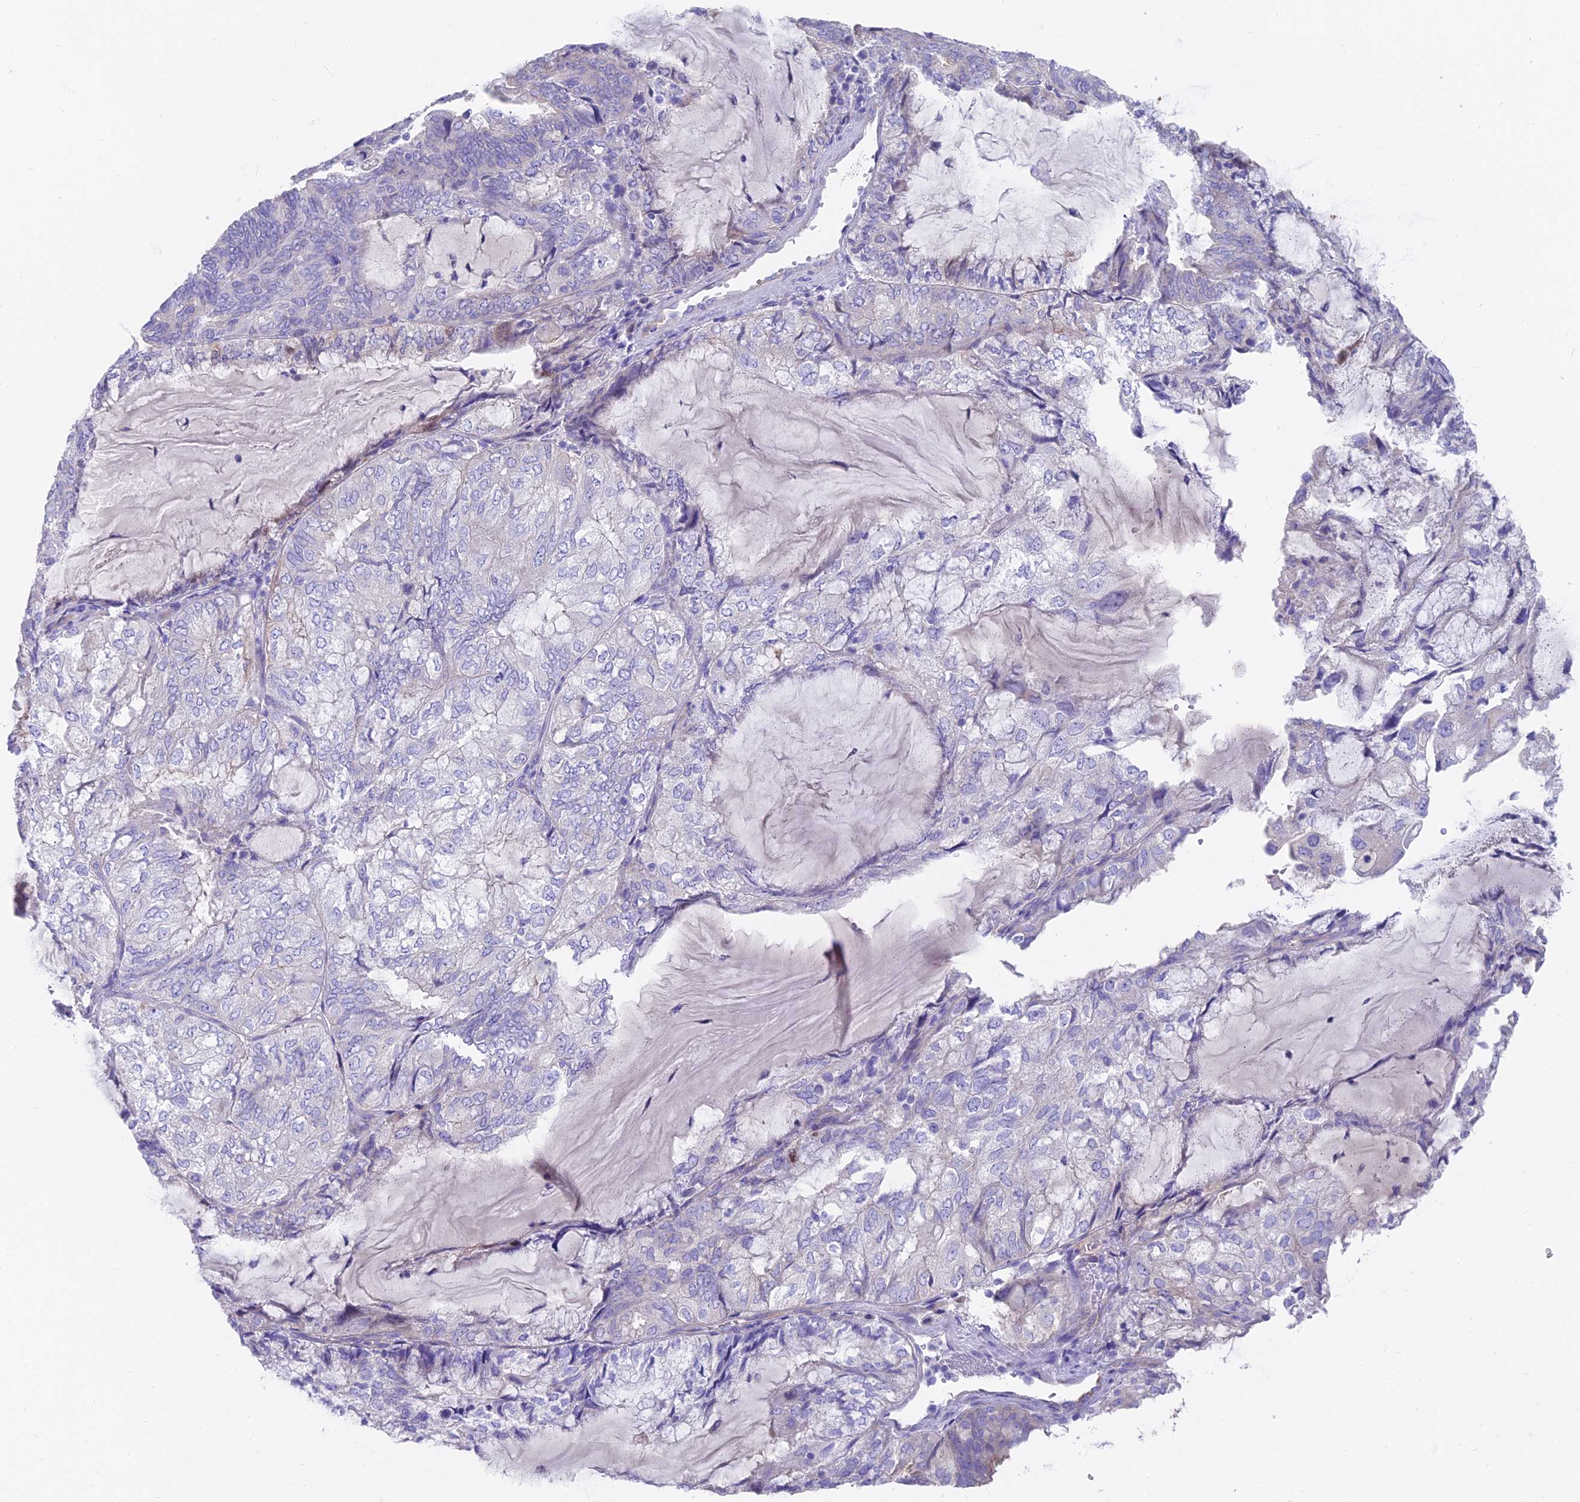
{"staining": {"intensity": "negative", "quantity": "none", "location": "none"}, "tissue": "endometrial cancer", "cell_type": "Tumor cells", "image_type": "cancer", "snomed": [{"axis": "morphology", "description": "Adenocarcinoma, NOS"}, {"axis": "topography", "description": "Endometrium"}], "caption": "This image is of endometrial cancer stained with IHC to label a protein in brown with the nuclei are counter-stained blue. There is no staining in tumor cells.", "gene": "FAM168B", "patient": {"sex": "female", "age": 81}}